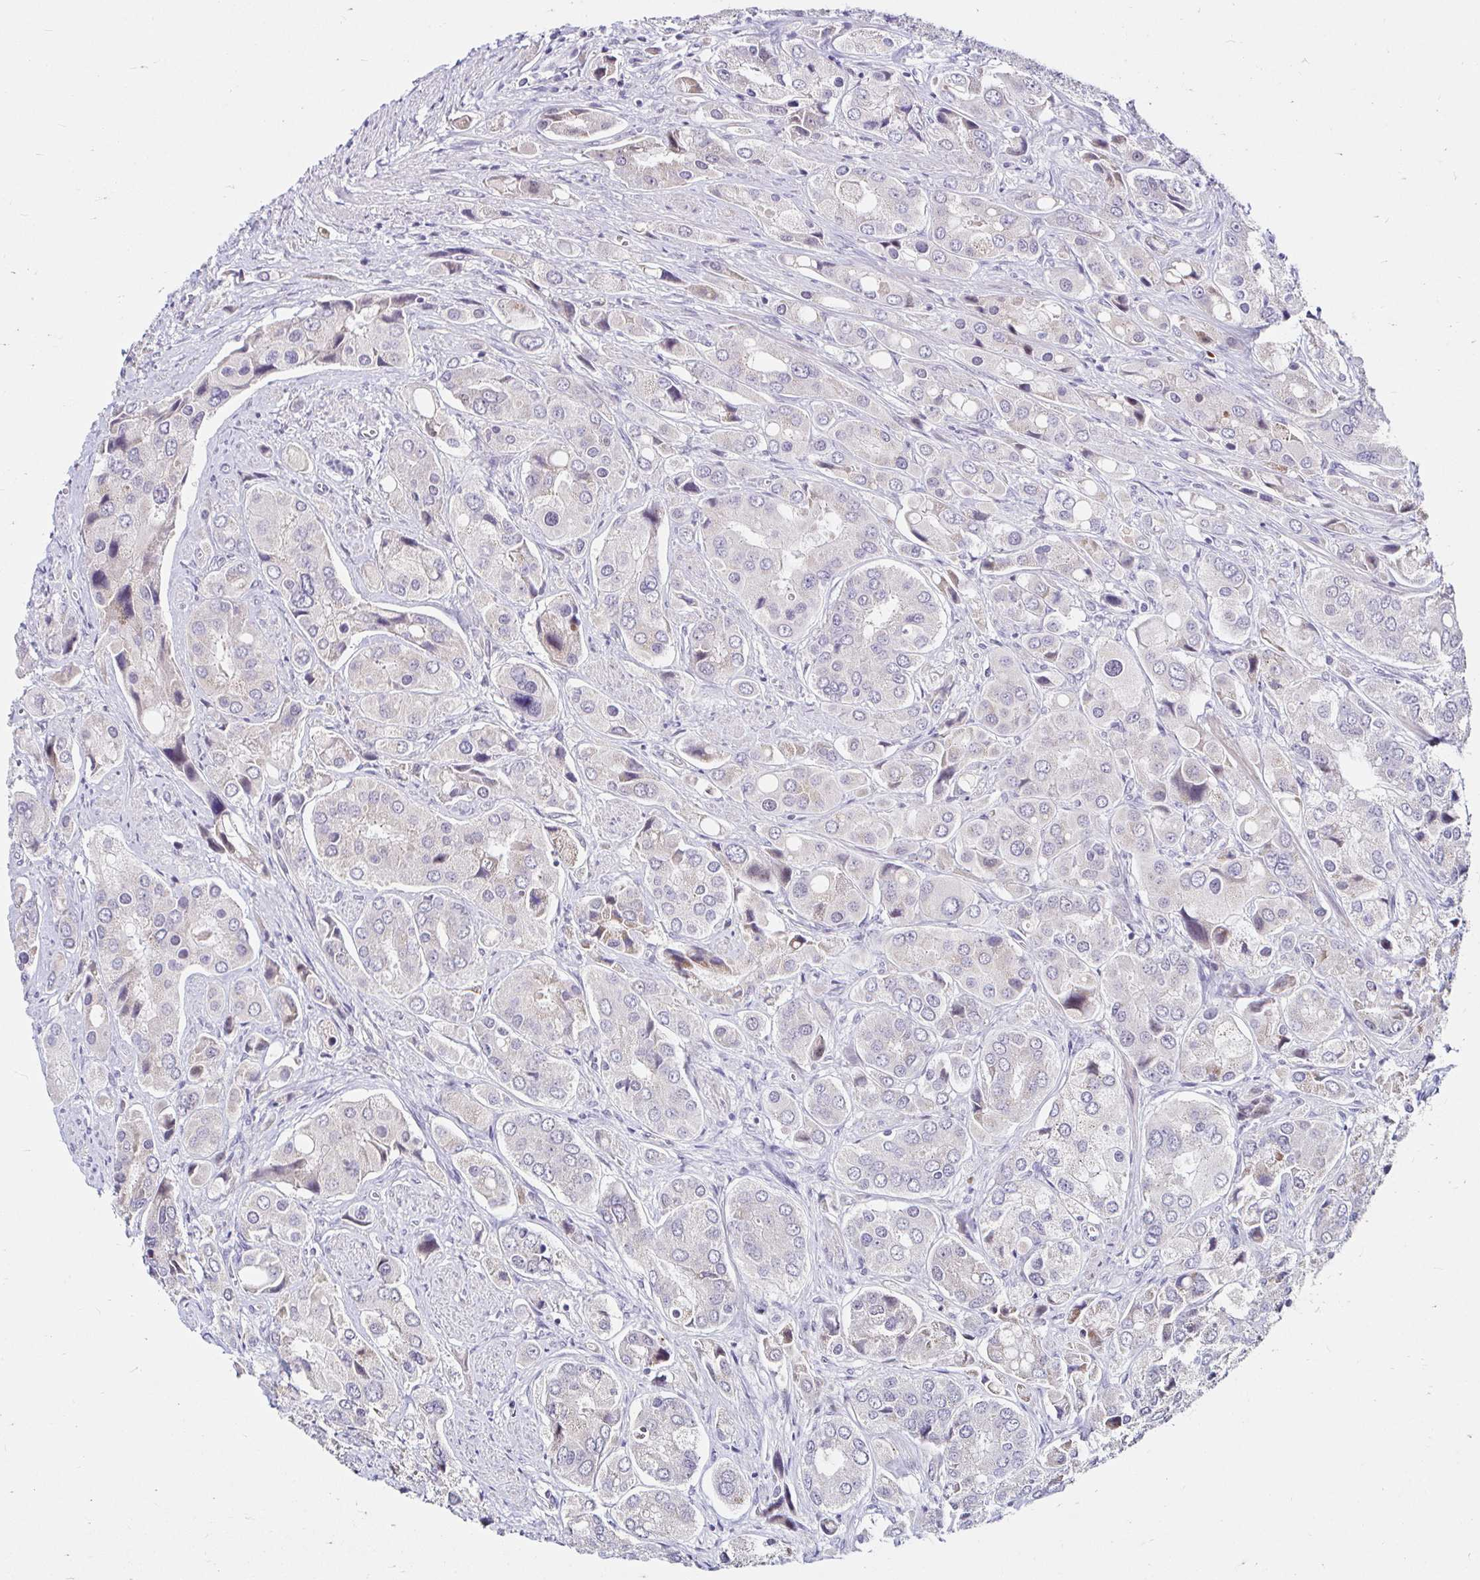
{"staining": {"intensity": "negative", "quantity": "none", "location": "none"}, "tissue": "prostate cancer", "cell_type": "Tumor cells", "image_type": "cancer", "snomed": [{"axis": "morphology", "description": "Adenocarcinoma, Low grade"}, {"axis": "topography", "description": "Prostate"}], "caption": "High power microscopy photomicrograph of an immunohistochemistry histopathology image of prostate low-grade adenocarcinoma, revealing no significant positivity in tumor cells.", "gene": "GUCY1A1", "patient": {"sex": "male", "age": 69}}